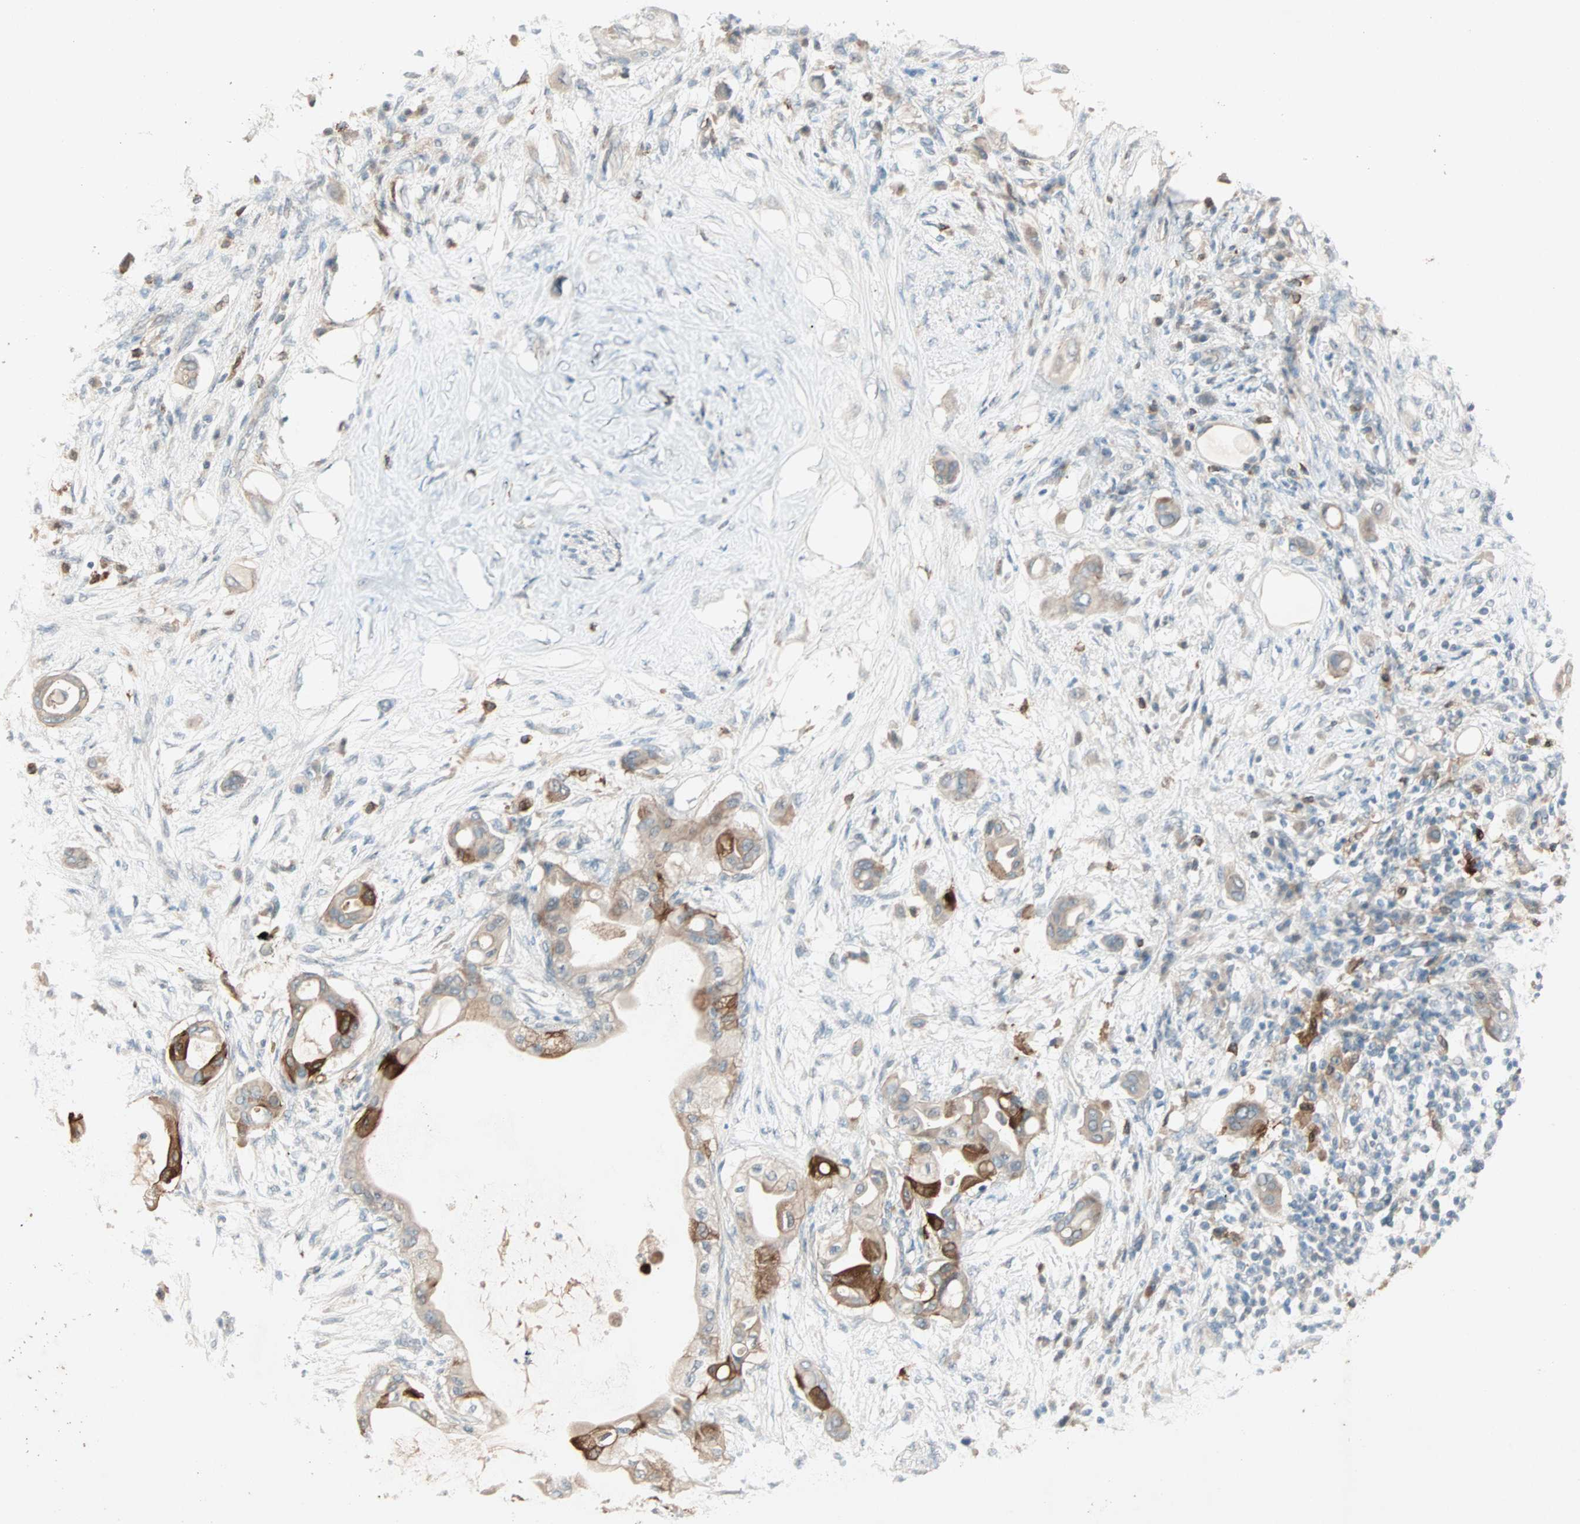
{"staining": {"intensity": "strong", "quantity": "25%-75%", "location": "cytoplasmic/membranous"}, "tissue": "pancreatic cancer", "cell_type": "Tumor cells", "image_type": "cancer", "snomed": [{"axis": "morphology", "description": "Adenocarcinoma, NOS"}, {"axis": "morphology", "description": "Adenocarcinoma, metastatic, NOS"}, {"axis": "topography", "description": "Lymph node"}, {"axis": "topography", "description": "Pancreas"}, {"axis": "topography", "description": "Duodenum"}], "caption": "Pancreatic adenocarcinoma stained with DAB immunohistochemistry reveals high levels of strong cytoplasmic/membranous positivity in about 25%-75% of tumor cells. The staining was performed using DAB to visualize the protein expression in brown, while the nuclei were stained in blue with hematoxylin (Magnification: 20x).", "gene": "RTL6", "patient": {"sex": "female", "age": 64}}